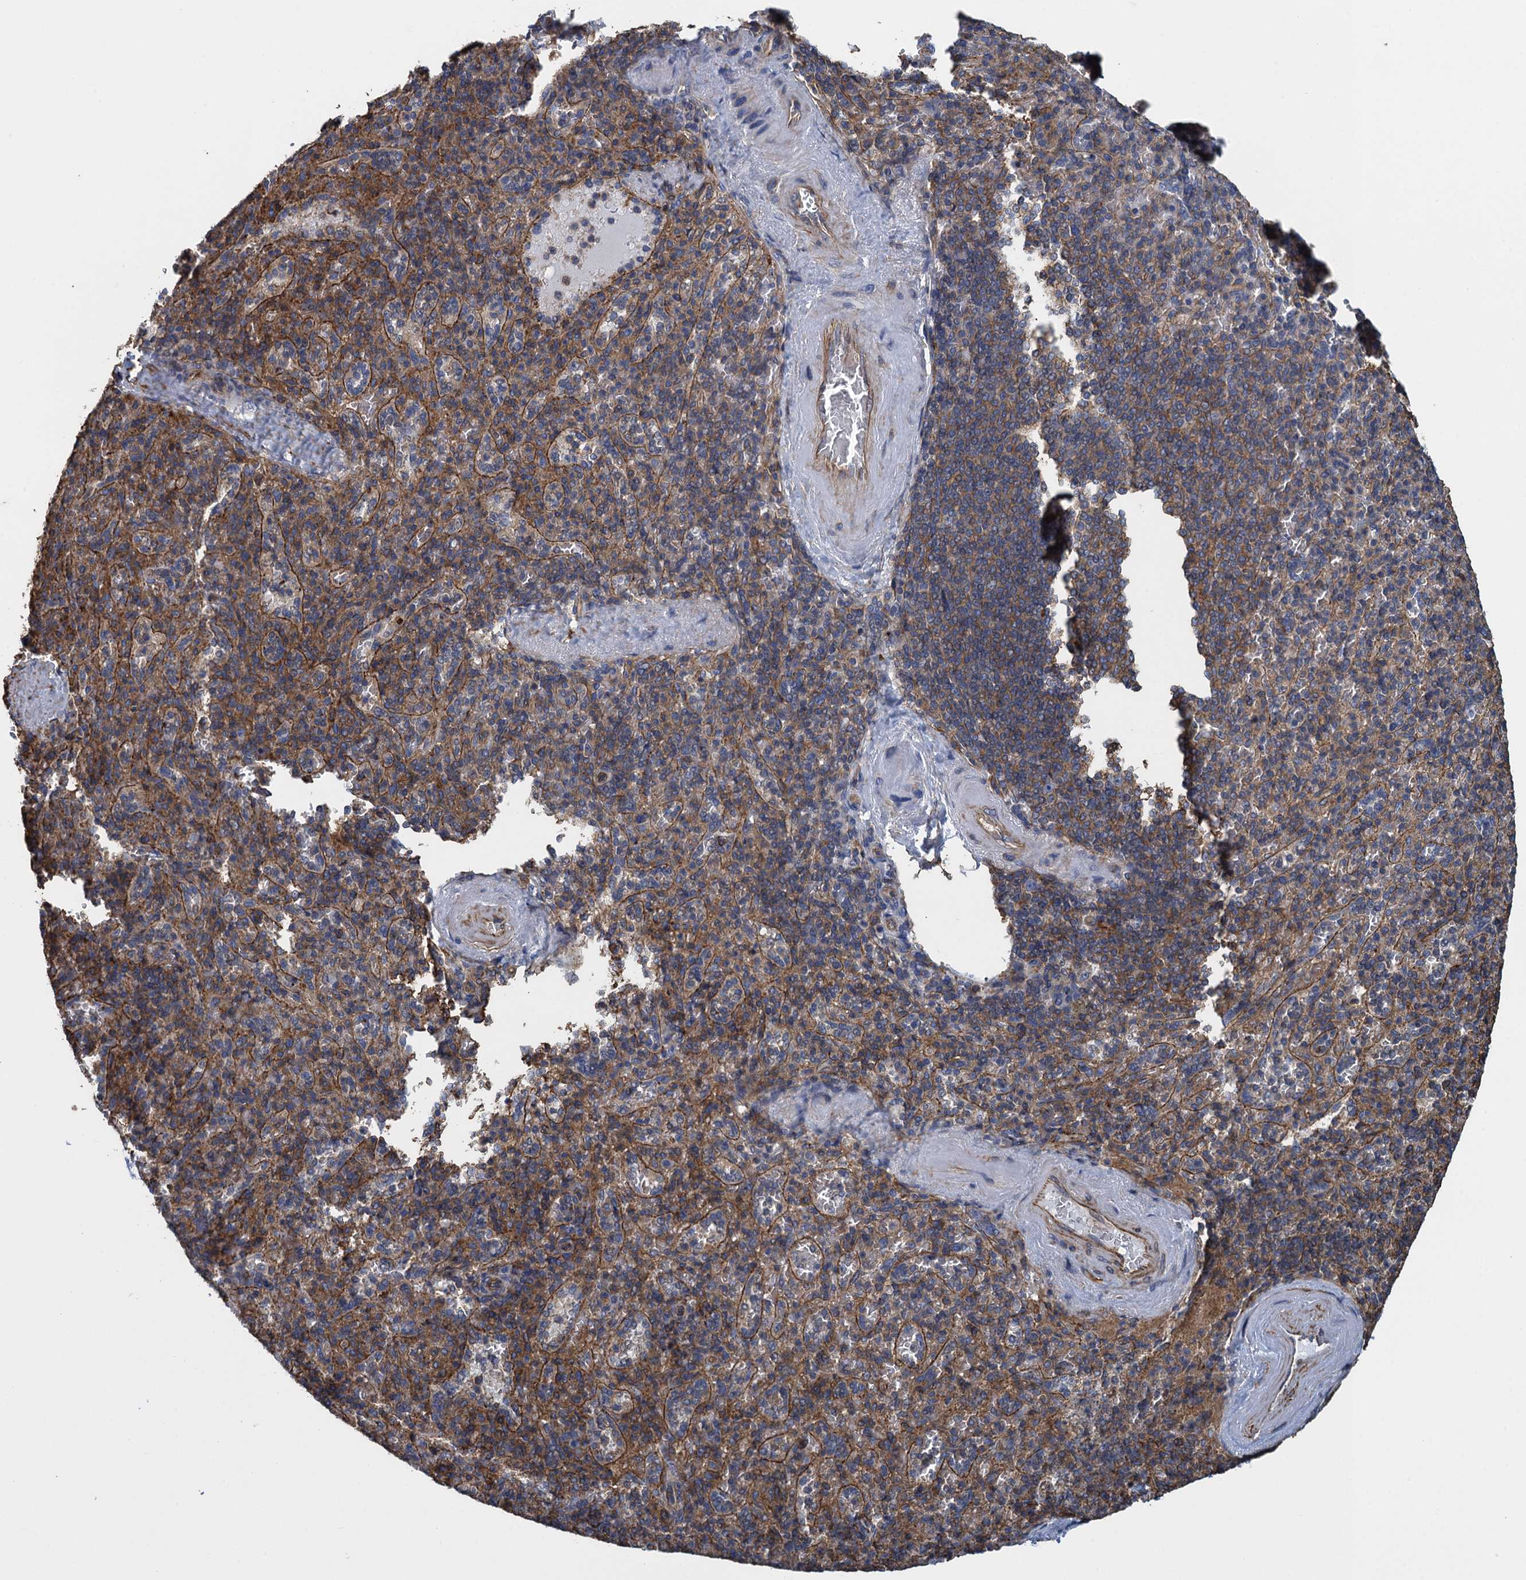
{"staining": {"intensity": "moderate", "quantity": "25%-75%", "location": "cytoplasmic/membranous"}, "tissue": "spleen", "cell_type": "Cells in red pulp", "image_type": "normal", "snomed": [{"axis": "morphology", "description": "Normal tissue, NOS"}, {"axis": "topography", "description": "Spleen"}], "caption": "Immunohistochemistry of normal human spleen demonstrates medium levels of moderate cytoplasmic/membranous staining in about 25%-75% of cells in red pulp. (DAB IHC with brightfield microscopy, high magnification).", "gene": "PROSER2", "patient": {"sex": "male", "age": 82}}